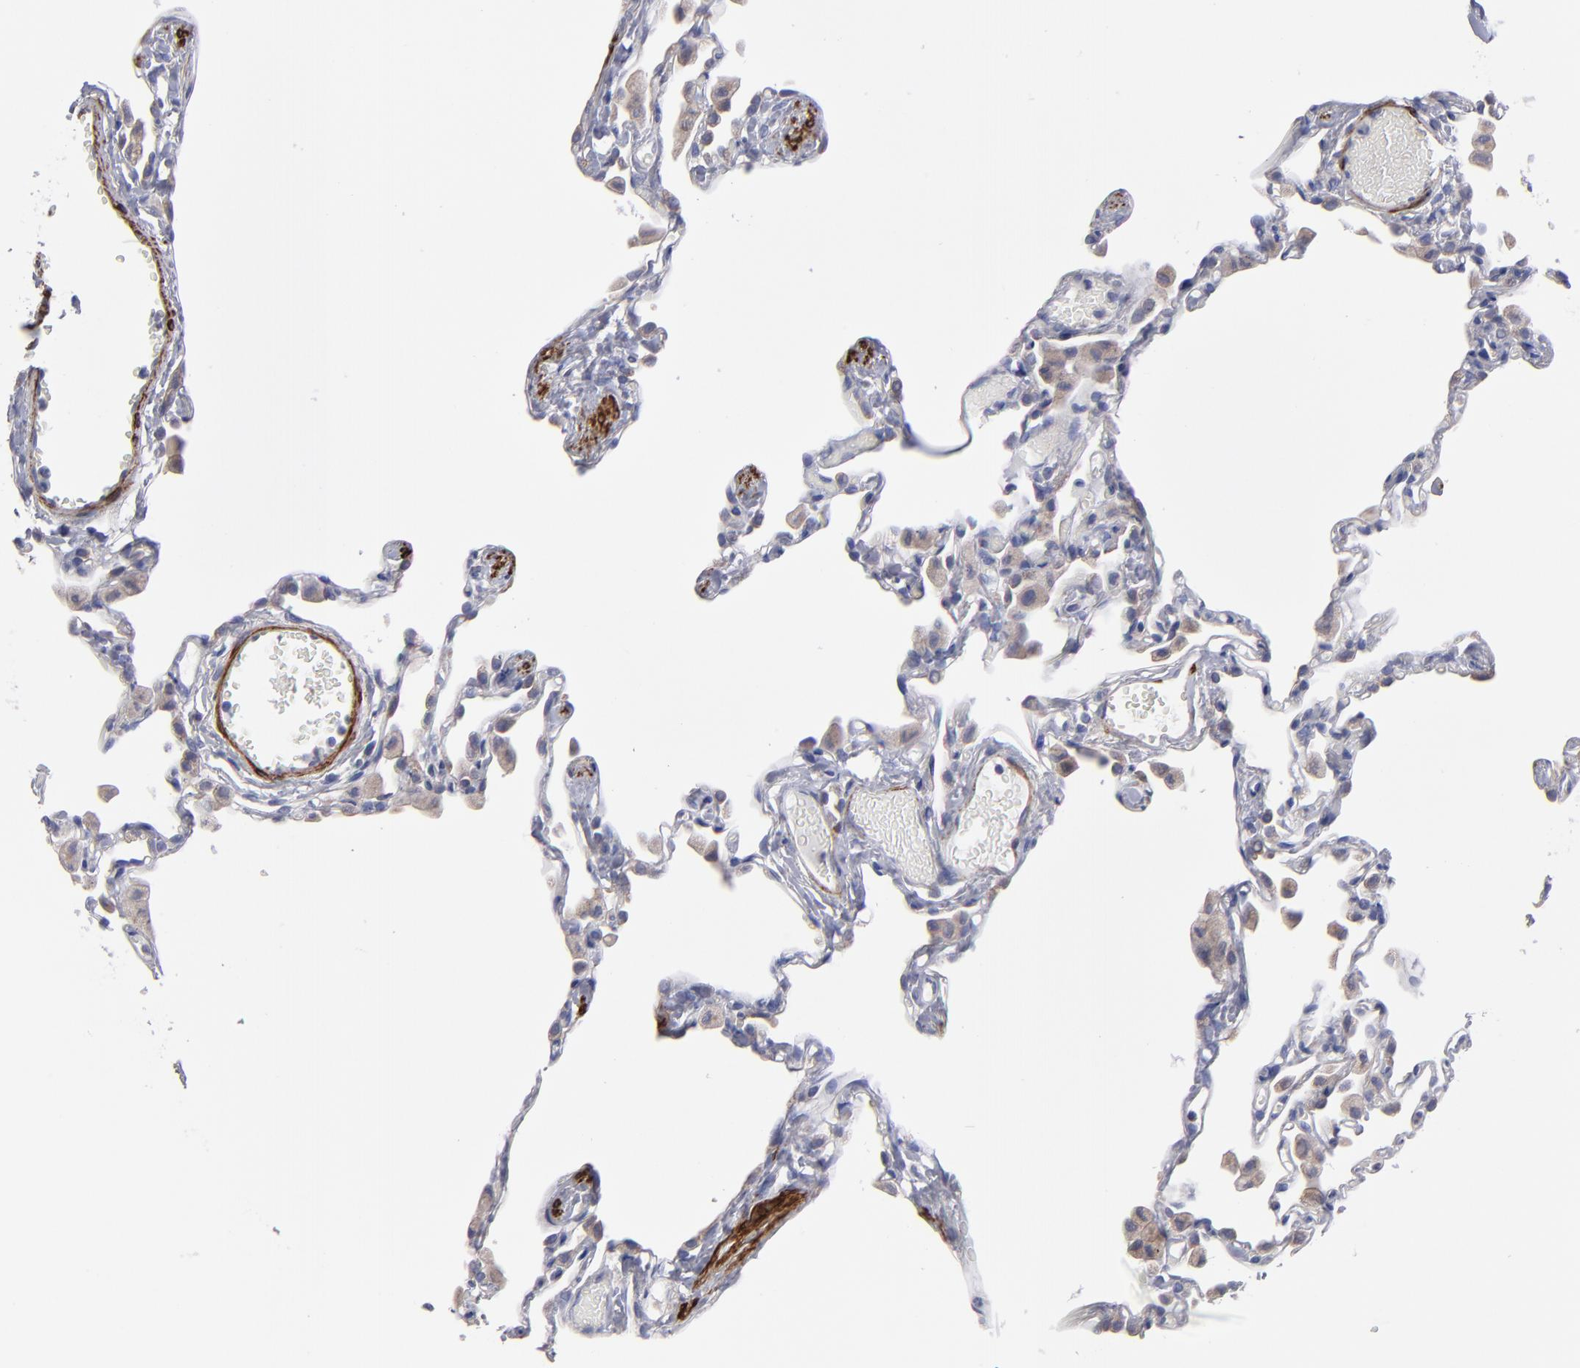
{"staining": {"intensity": "negative", "quantity": "none", "location": "none"}, "tissue": "lung", "cell_type": "Alveolar cells", "image_type": "normal", "snomed": [{"axis": "morphology", "description": "Normal tissue, NOS"}, {"axis": "topography", "description": "Lung"}], "caption": "A micrograph of human lung is negative for staining in alveolar cells. Nuclei are stained in blue.", "gene": "SLMAP", "patient": {"sex": "female", "age": 49}}